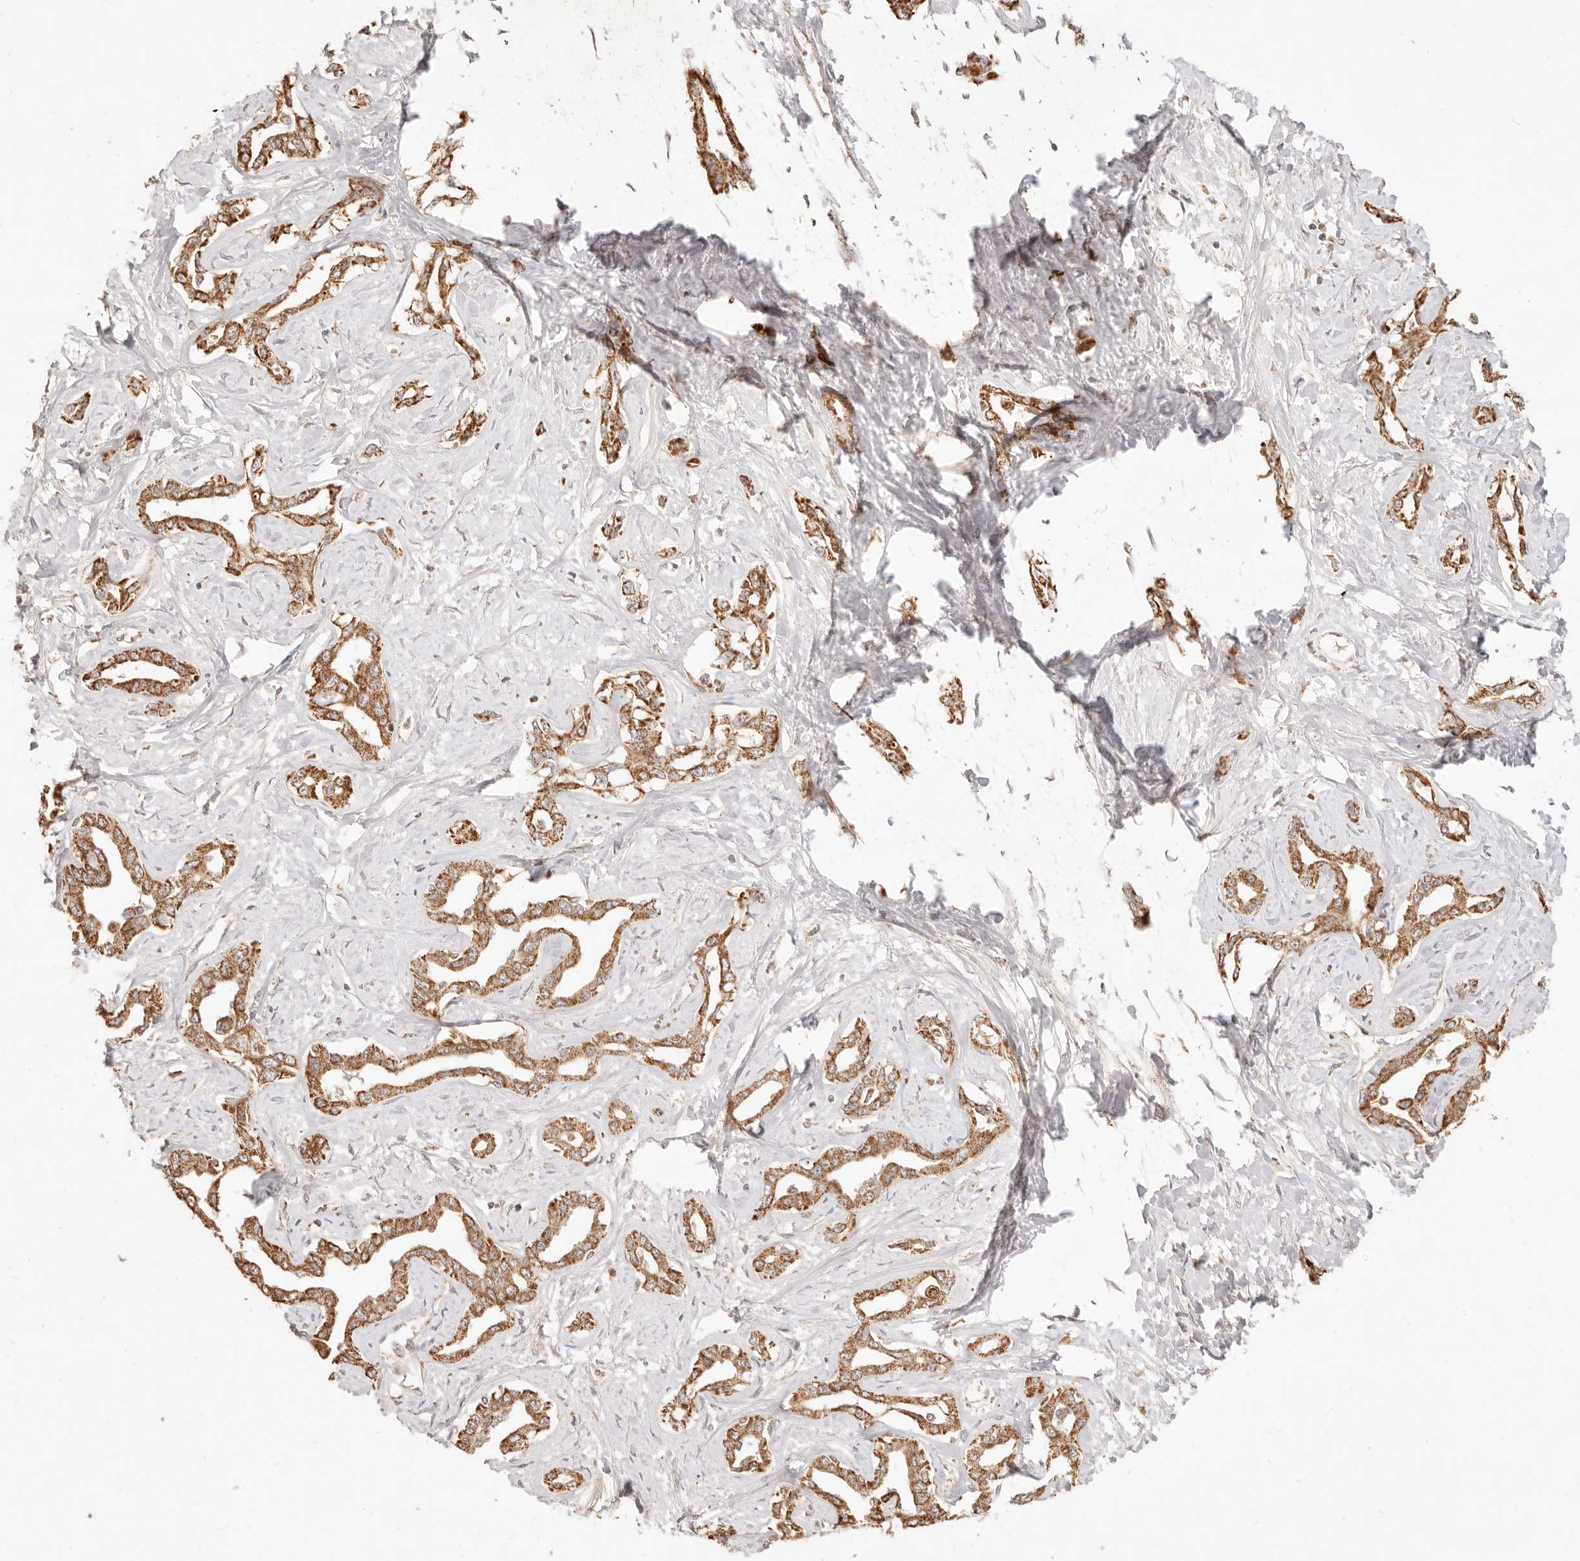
{"staining": {"intensity": "moderate", "quantity": ">75%", "location": "cytoplasmic/membranous"}, "tissue": "liver cancer", "cell_type": "Tumor cells", "image_type": "cancer", "snomed": [{"axis": "morphology", "description": "Cholangiocarcinoma"}, {"axis": "topography", "description": "Liver"}], "caption": "Immunohistochemical staining of human cholangiocarcinoma (liver) shows medium levels of moderate cytoplasmic/membranous staining in approximately >75% of tumor cells.", "gene": "CPLANE2", "patient": {"sex": "male", "age": 59}}